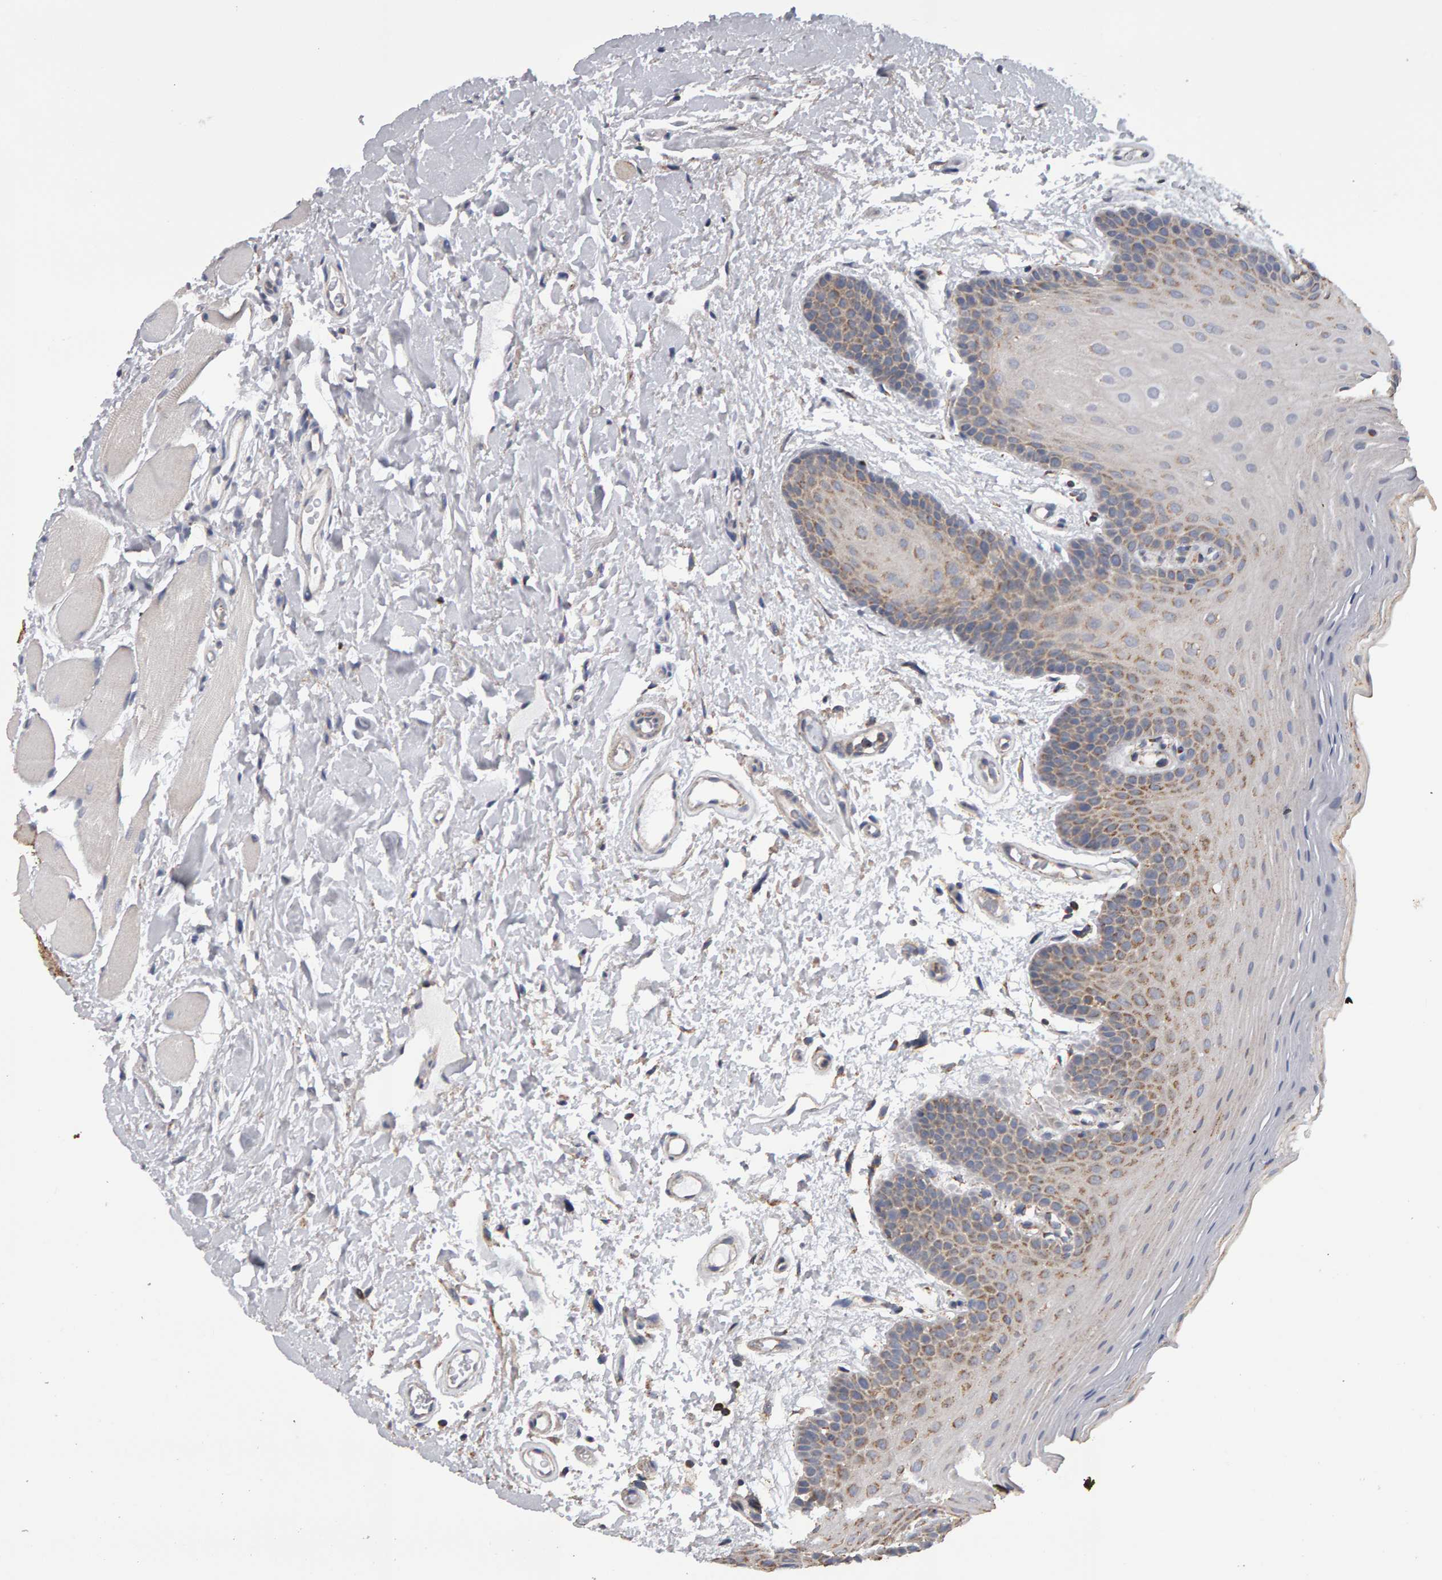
{"staining": {"intensity": "weak", "quantity": ">75%", "location": "cytoplasmic/membranous"}, "tissue": "oral mucosa", "cell_type": "Squamous epithelial cells", "image_type": "normal", "snomed": [{"axis": "morphology", "description": "Normal tissue, NOS"}, {"axis": "topography", "description": "Oral tissue"}], "caption": "About >75% of squamous epithelial cells in benign oral mucosa exhibit weak cytoplasmic/membranous protein positivity as visualized by brown immunohistochemical staining.", "gene": "TOM1L1", "patient": {"sex": "male", "age": 62}}